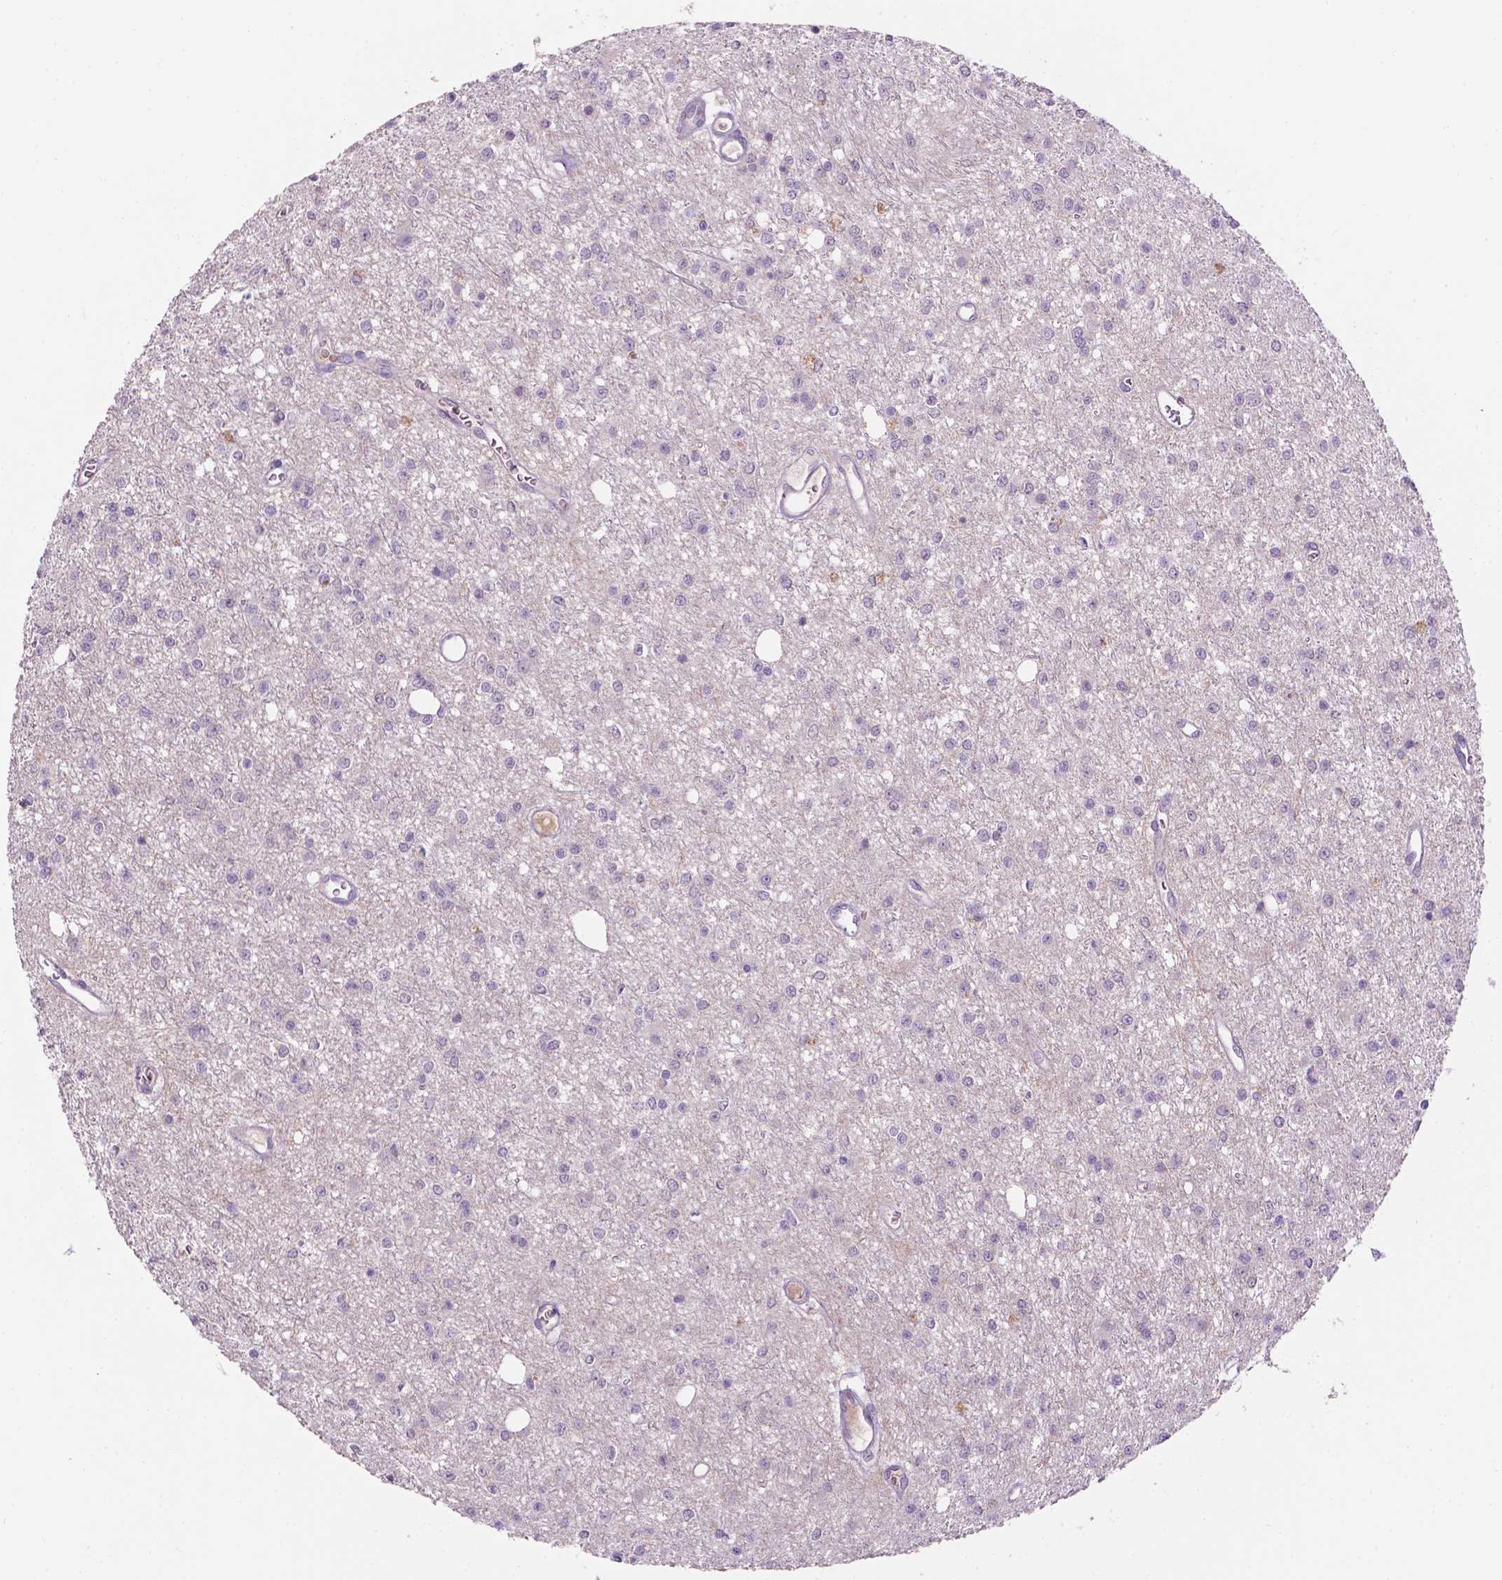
{"staining": {"intensity": "negative", "quantity": "none", "location": "none"}, "tissue": "glioma", "cell_type": "Tumor cells", "image_type": "cancer", "snomed": [{"axis": "morphology", "description": "Glioma, malignant, Low grade"}, {"axis": "topography", "description": "Brain"}], "caption": "Immunohistochemical staining of human malignant glioma (low-grade) displays no significant positivity in tumor cells. (Stains: DAB IHC with hematoxylin counter stain, Microscopy: brightfield microscopy at high magnification).", "gene": "FBLN1", "patient": {"sex": "female", "age": 45}}